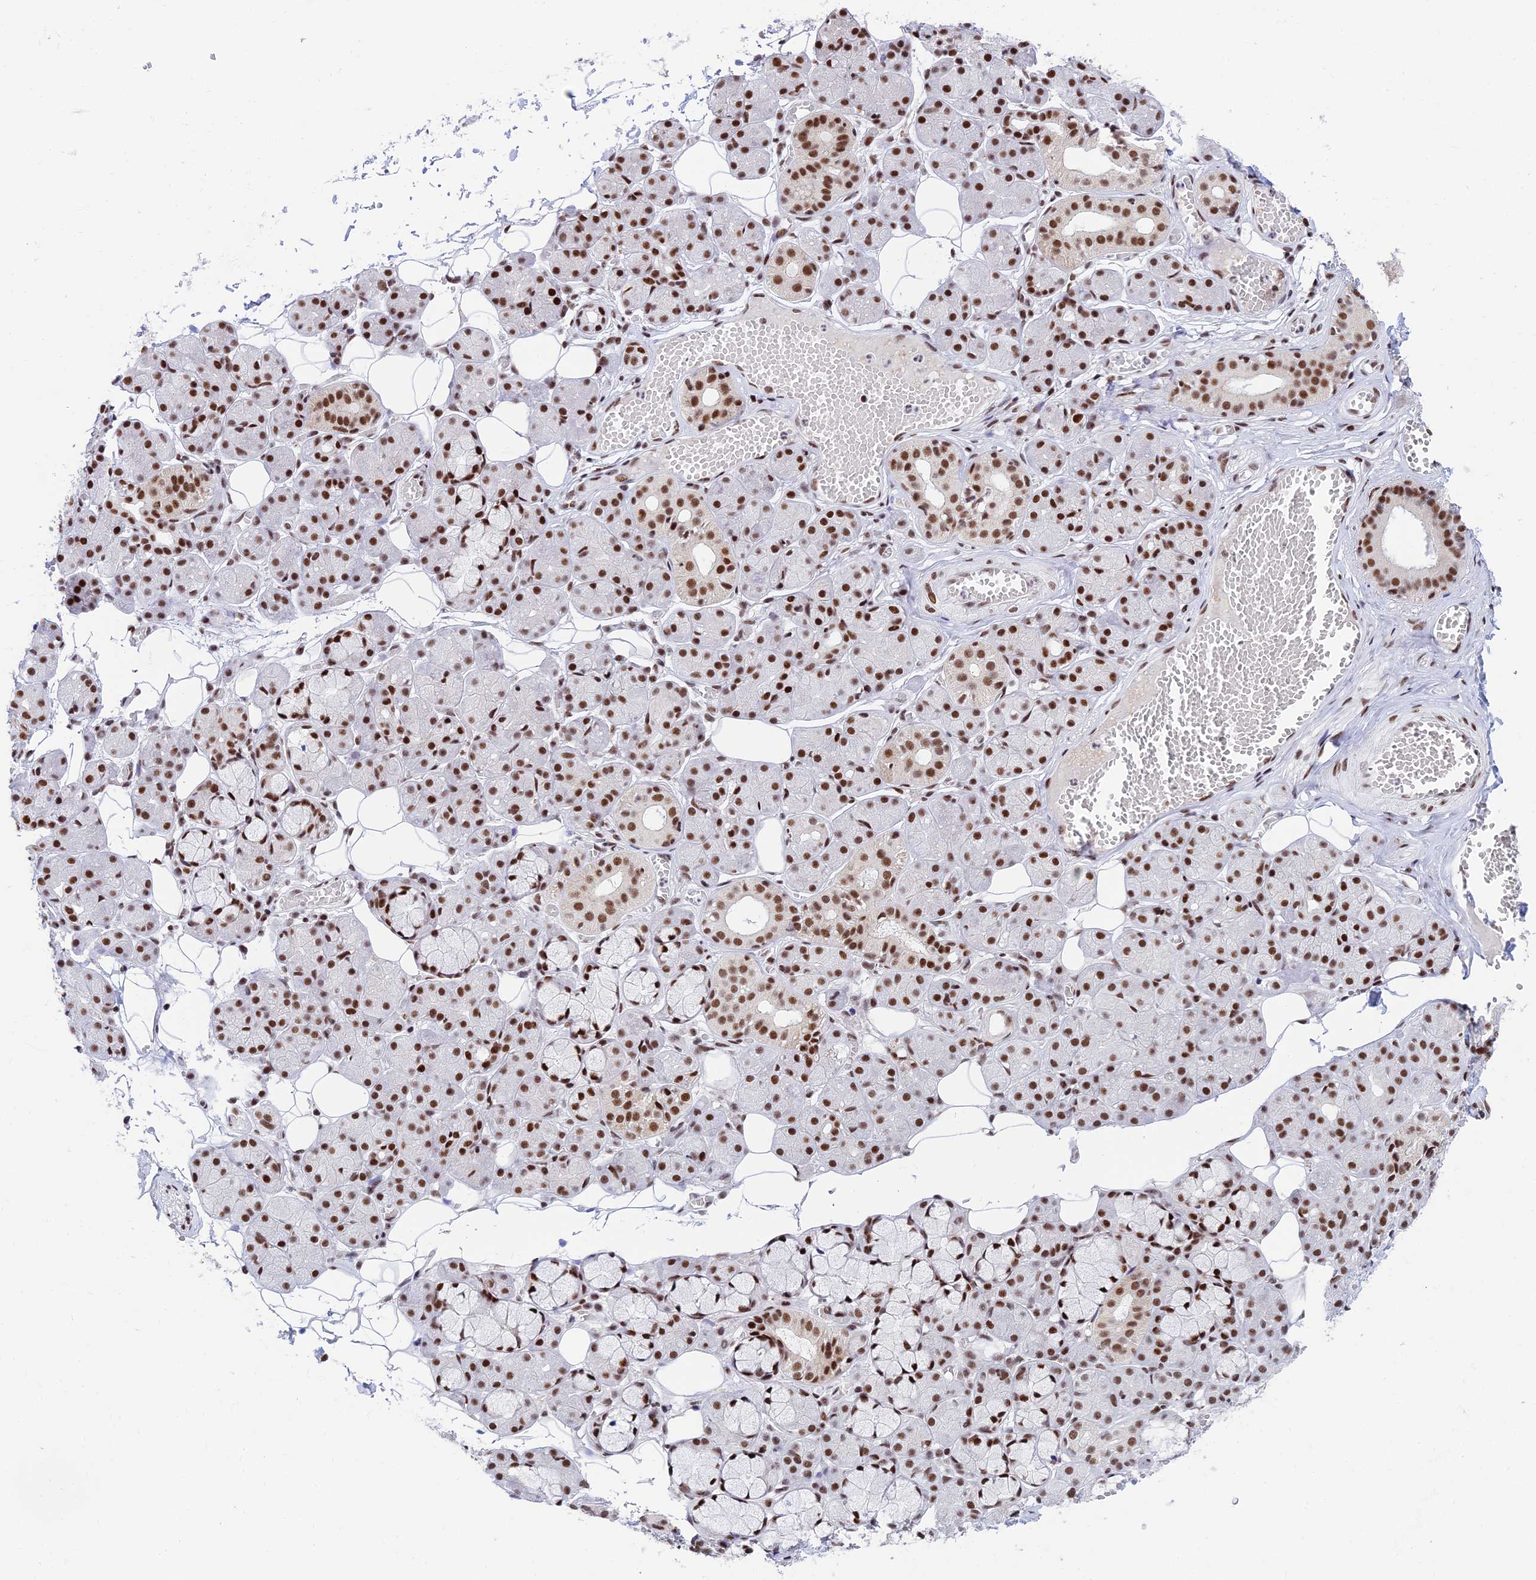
{"staining": {"intensity": "strong", "quantity": "25%-75%", "location": "nuclear"}, "tissue": "salivary gland", "cell_type": "Glandular cells", "image_type": "normal", "snomed": [{"axis": "morphology", "description": "Normal tissue, NOS"}, {"axis": "topography", "description": "Salivary gland"}], "caption": "There is high levels of strong nuclear expression in glandular cells of normal salivary gland, as demonstrated by immunohistochemical staining (brown color).", "gene": "USP22", "patient": {"sex": "male", "age": 63}}